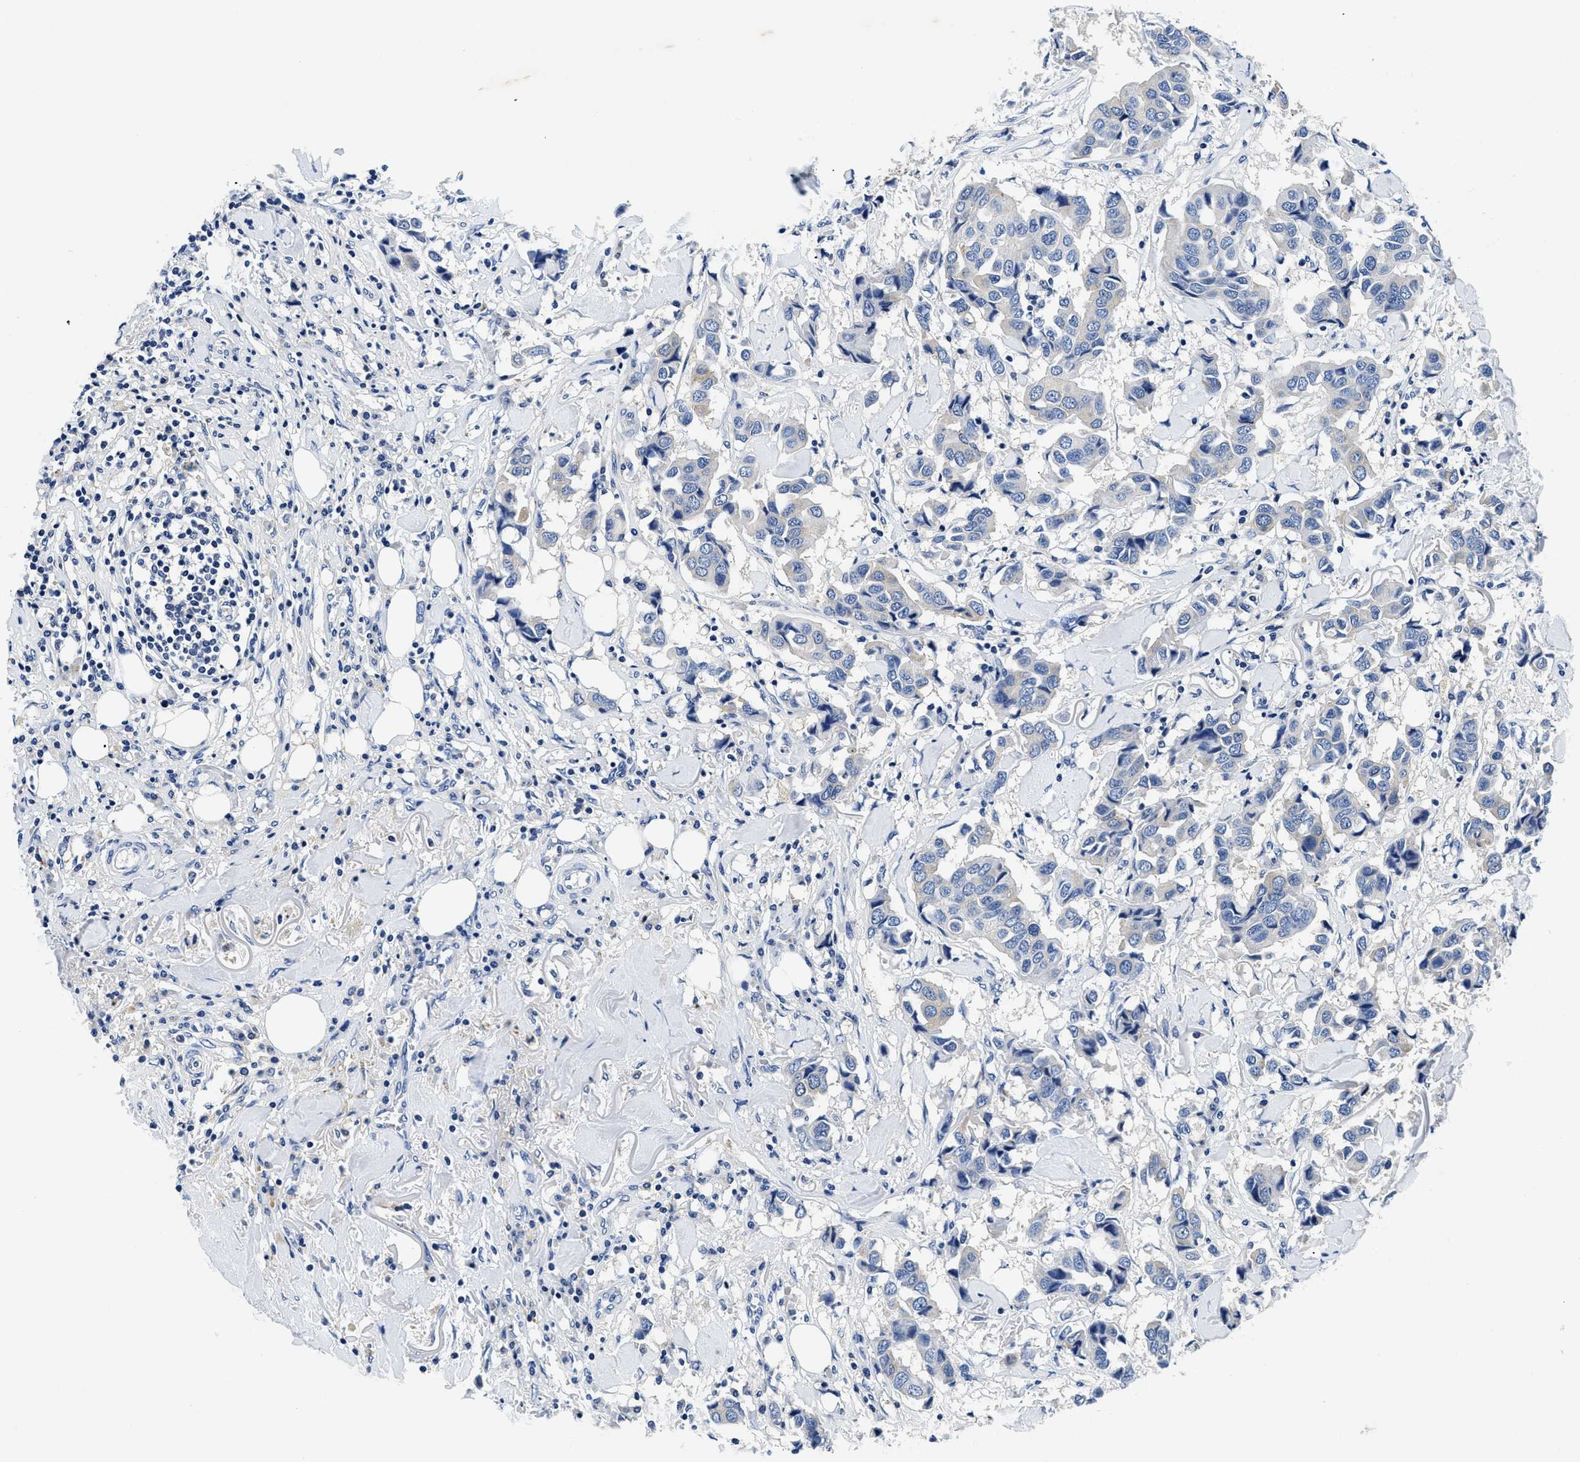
{"staining": {"intensity": "negative", "quantity": "none", "location": "none"}, "tissue": "breast cancer", "cell_type": "Tumor cells", "image_type": "cancer", "snomed": [{"axis": "morphology", "description": "Duct carcinoma"}, {"axis": "topography", "description": "Breast"}], "caption": "Human breast cancer stained for a protein using immunohistochemistry (IHC) demonstrates no positivity in tumor cells.", "gene": "MEA1", "patient": {"sex": "female", "age": 80}}